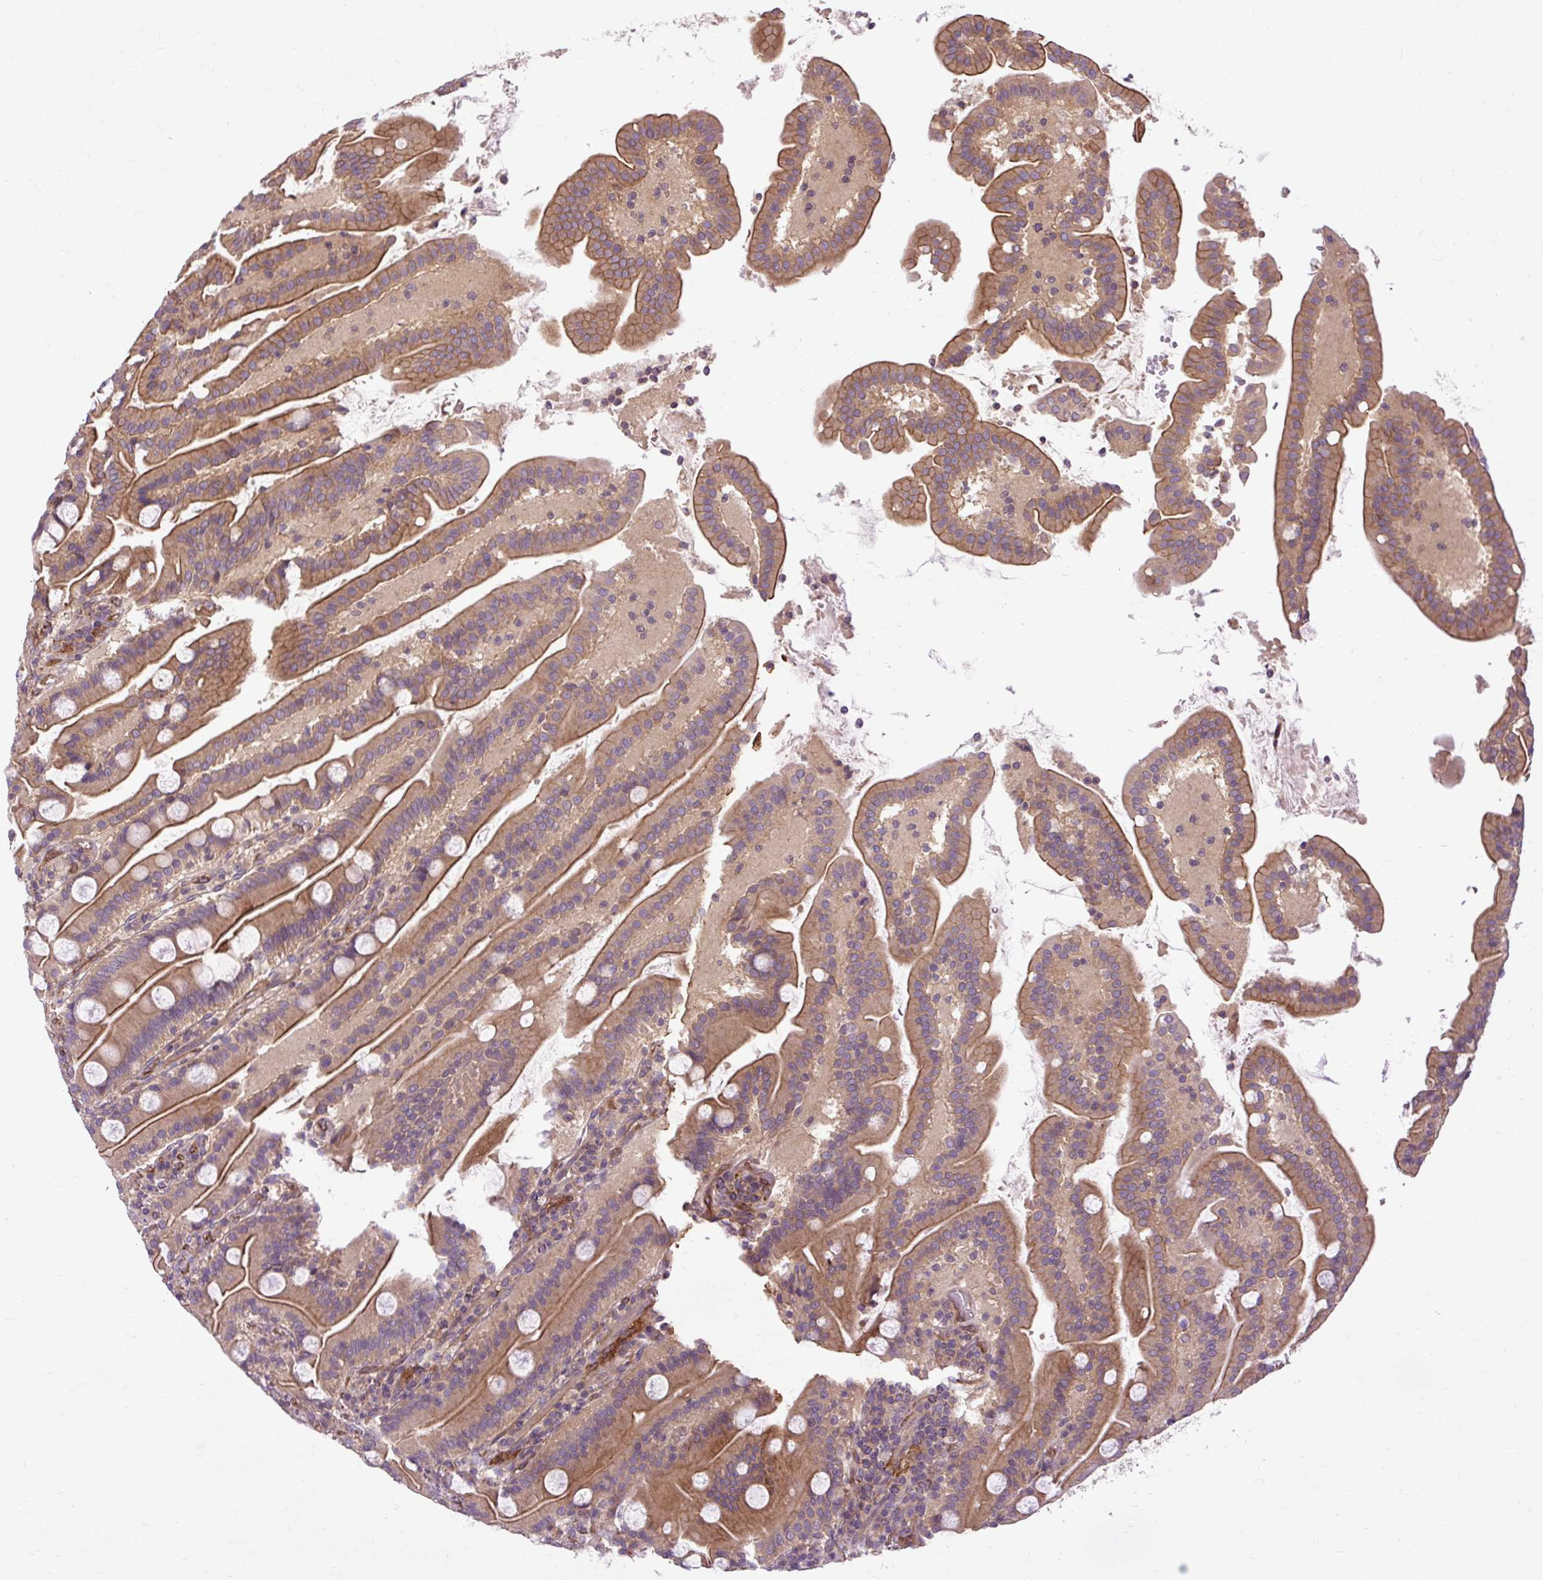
{"staining": {"intensity": "moderate", "quantity": ">75%", "location": "cytoplasmic/membranous"}, "tissue": "duodenum", "cell_type": "Glandular cells", "image_type": "normal", "snomed": [{"axis": "morphology", "description": "Normal tissue, NOS"}, {"axis": "topography", "description": "Duodenum"}], "caption": "Duodenum stained with IHC shows moderate cytoplasmic/membranous staining in approximately >75% of glandular cells. (IHC, brightfield microscopy, high magnification).", "gene": "CCDC93", "patient": {"sex": "male", "age": 55}}